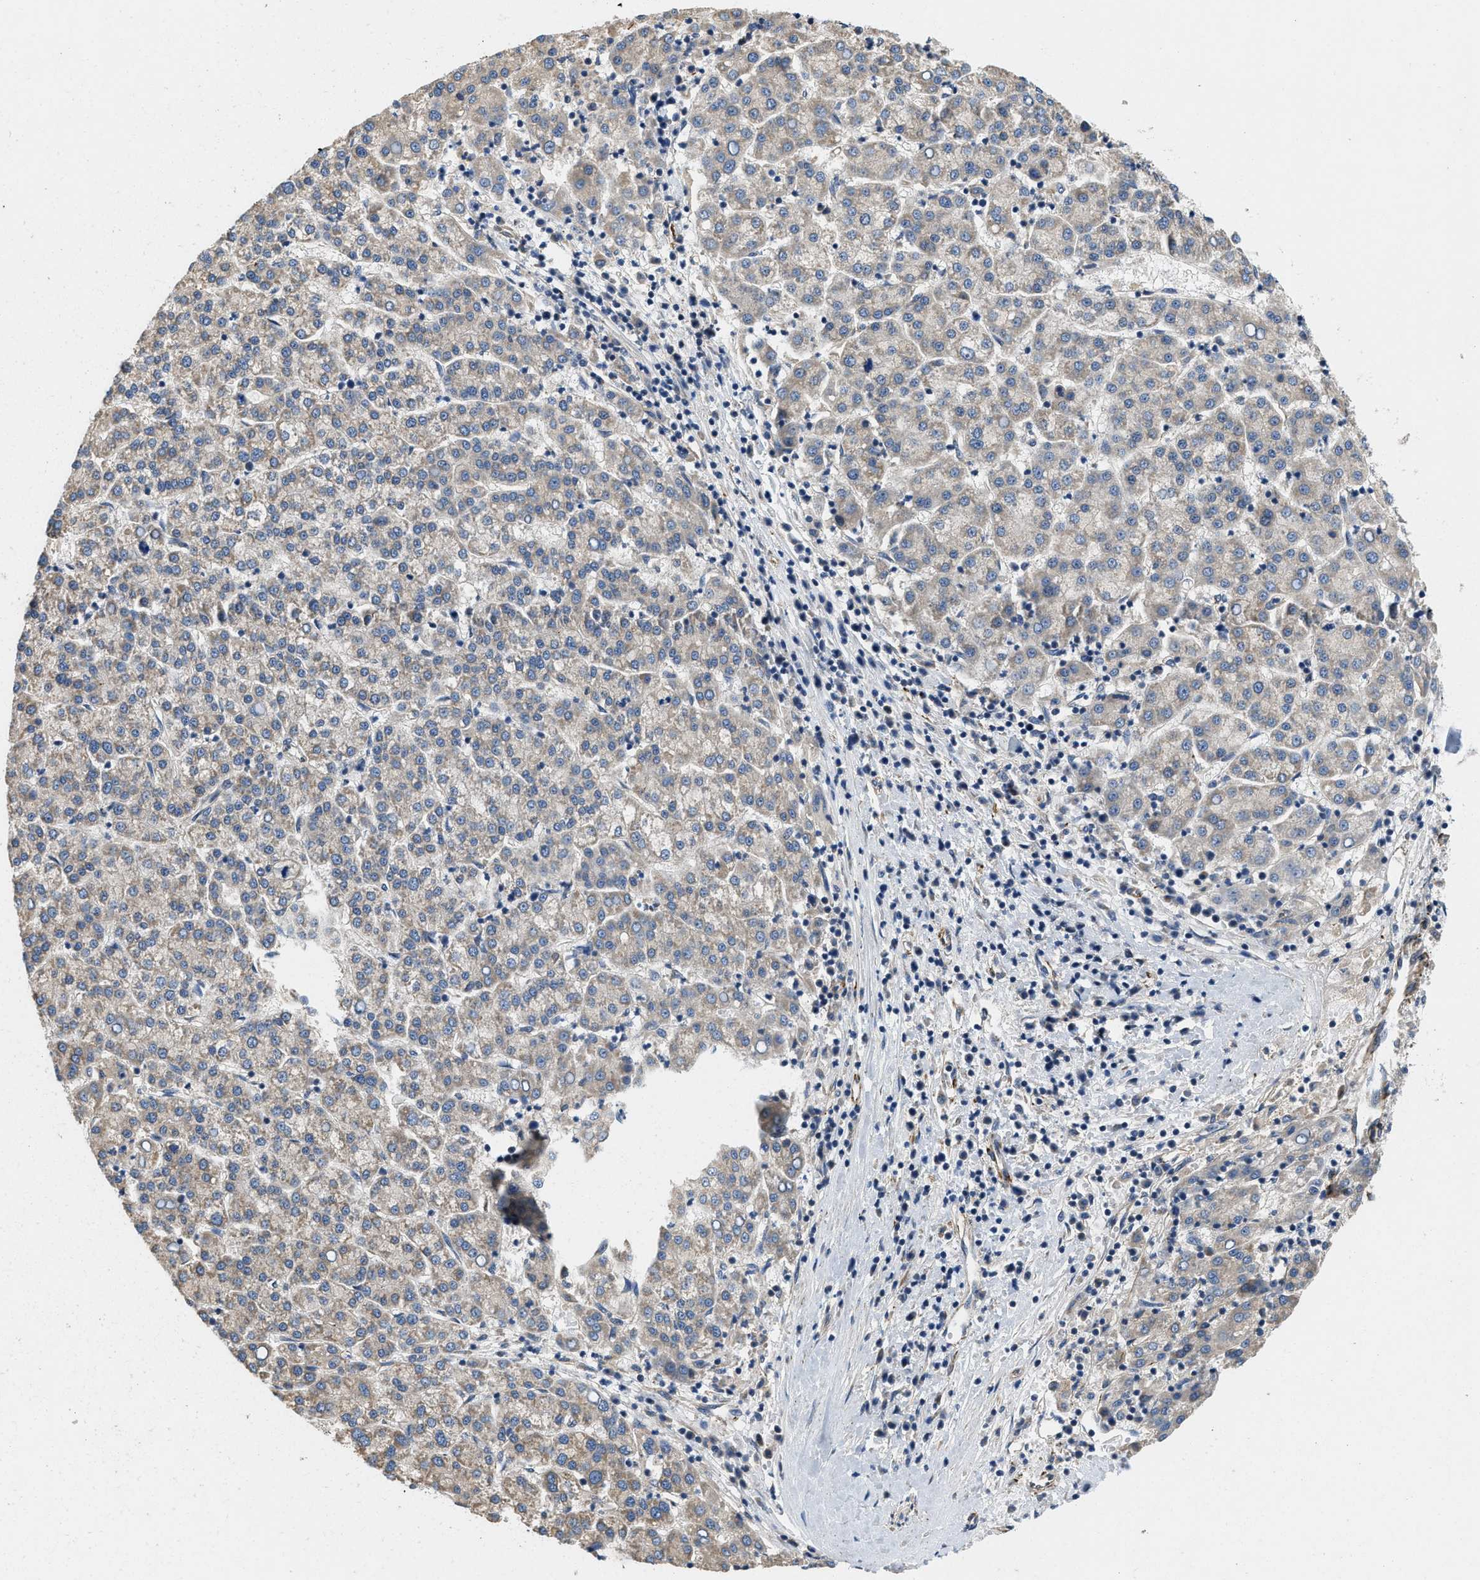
{"staining": {"intensity": "weak", "quantity": "<25%", "location": "cytoplasmic/membranous"}, "tissue": "liver cancer", "cell_type": "Tumor cells", "image_type": "cancer", "snomed": [{"axis": "morphology", "description": "Carcinoma, Hepatocellular, NOS"}, {"axis": "topography", "description": "Liver"}], "caption": "This is an immunohistochemistry (IHC) micrograph of hepatocellular carcinoma (liver). There is no staining in tumor cells.", "gene": "ZNF599", "patient": {"sex": "female", "age": 58}}